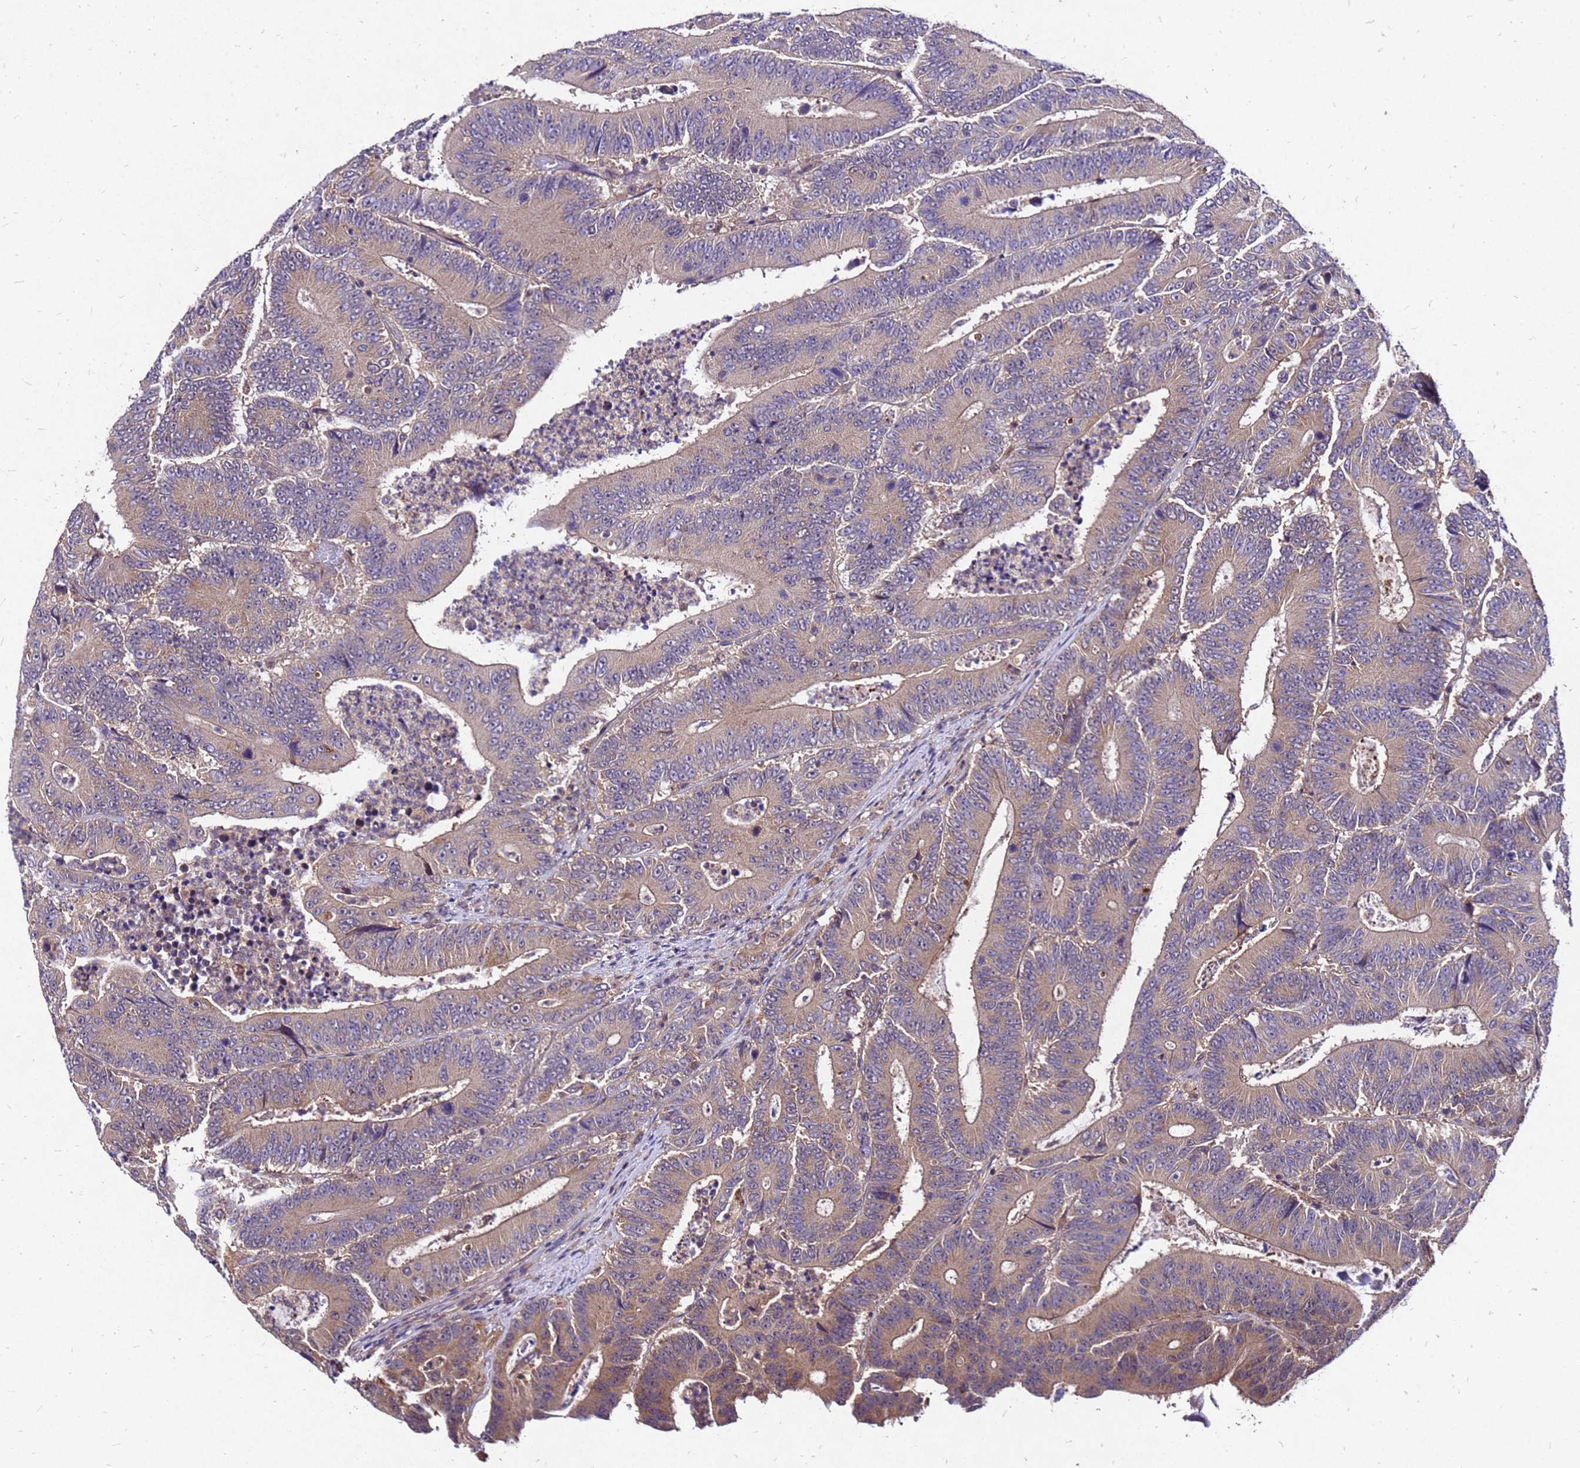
{"staining": {"intensity": "weak", "quantity": ">75%", "location": "cytoplasmic/membranous"}, "tissue": "colorectal cancer", "cell_type": "Tumor cells", "image_type": "cancer", "snomed": [{"axis": "morphology", "description": "Adenocarcinoma, NOS"}, {"axis": "topography", "description": "Colon"}], "caption": "A high-resolution image shows IHC staining of colorectal adenocarcinoma, which reveals weak cytoplasmic/membranous positivity in approximately >75% of tumor cells.", "gene": "DUSP23", "patient": {"sex": "male", "age": 83}}